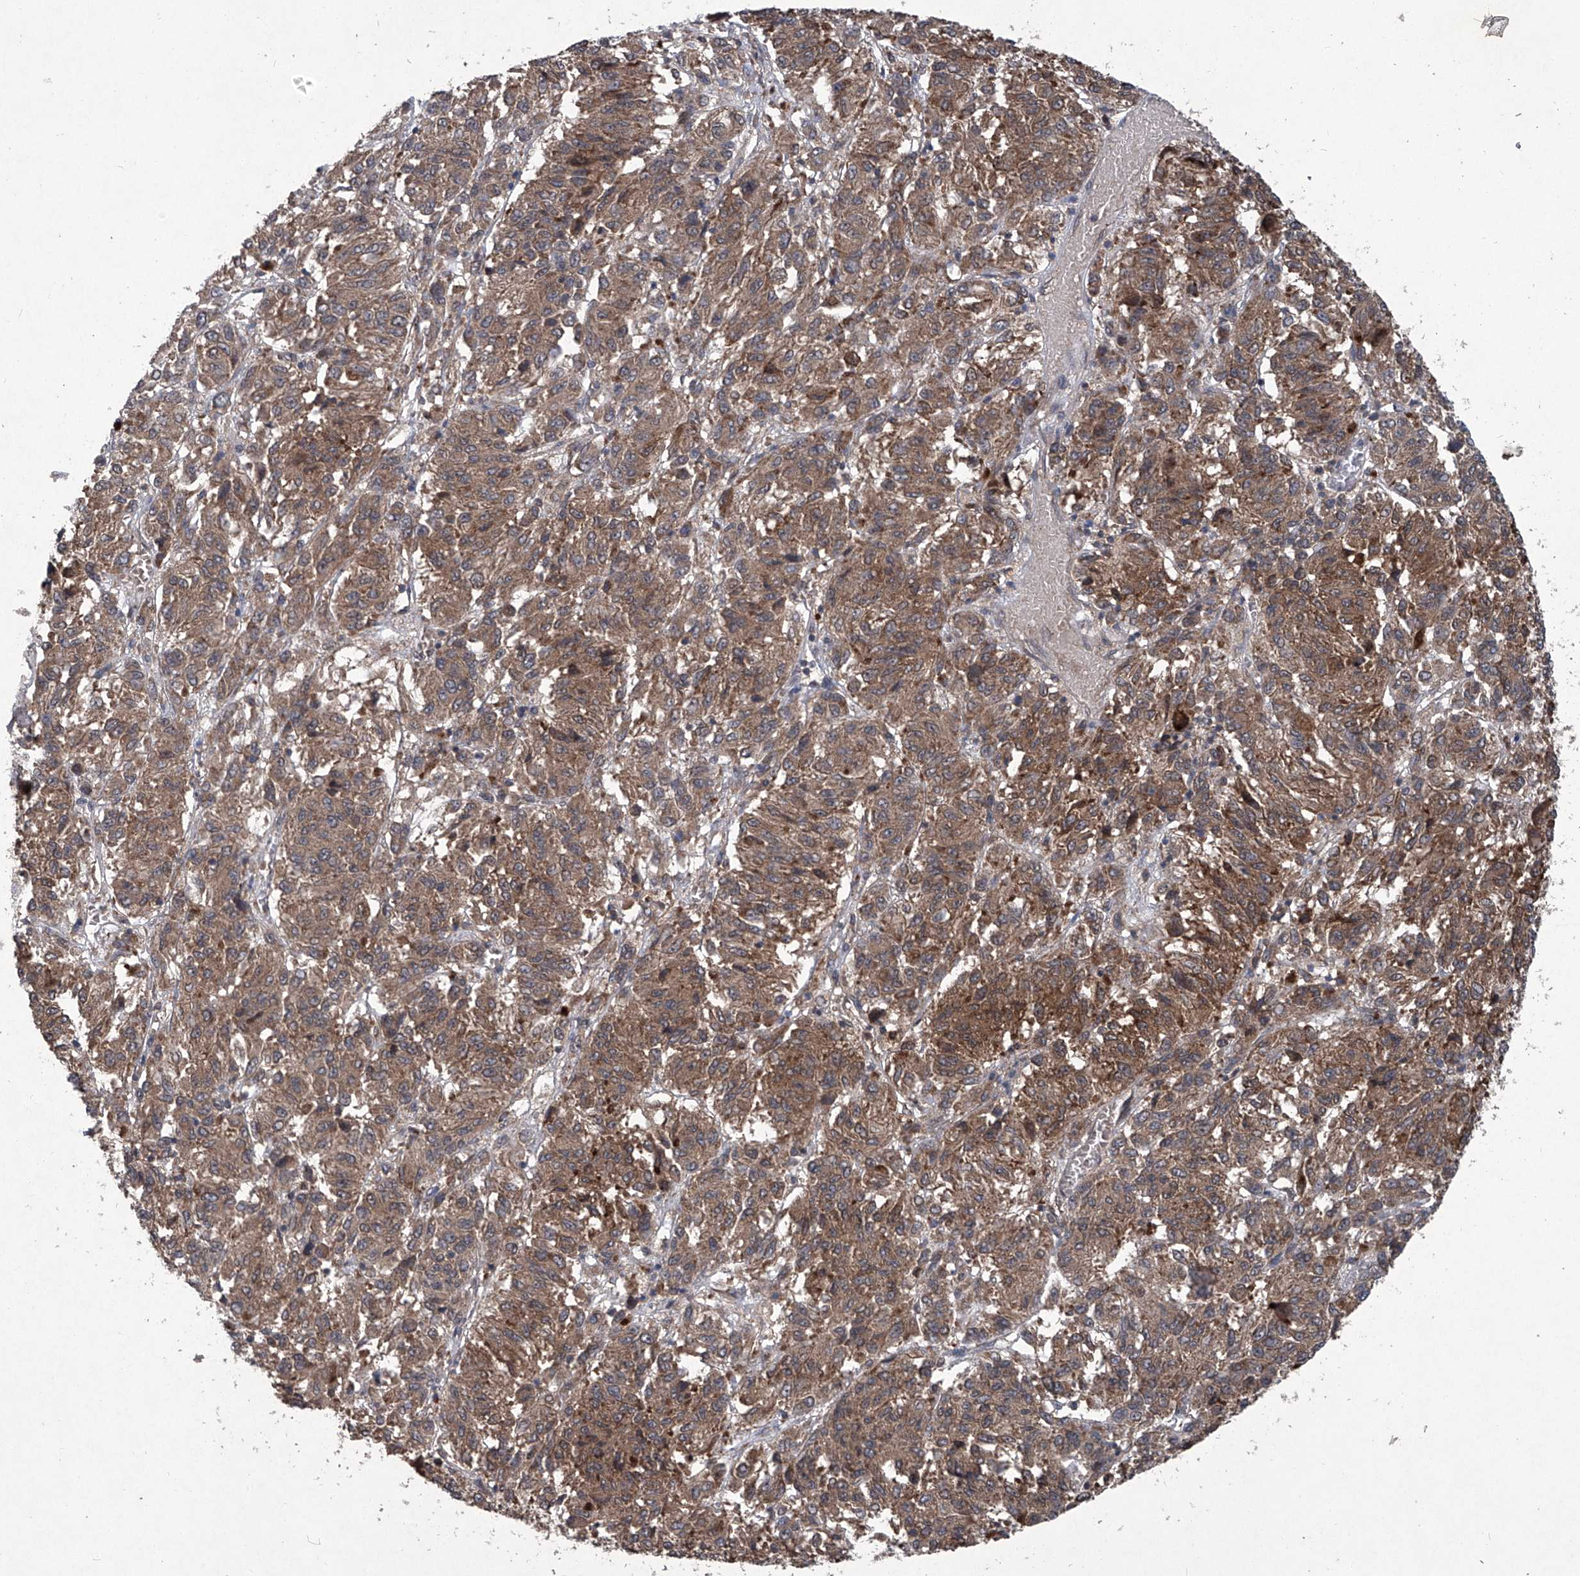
{"staining": {"intensity": "moderate", "quantity": ">75%", "location": "cytoplasmic/membranous"}, "tissue": "melanoma", "cell_type": "Tumor cells", "image_type": "cancer", "snomed": [{"axis": "morphology", "description": "Malignant melanoma, Metastatic site"}, {"axis": "topography", "description": "Lung"}], "caption": "Malignant melanoma (metastatic site) was stained to show a protein in brown. There is medium levels of moderate cytoplasmic/membranous staining in about >75% of tumor cells.", "gene": "SUMF2", "patient": {"sex": "male", "age": 64}}